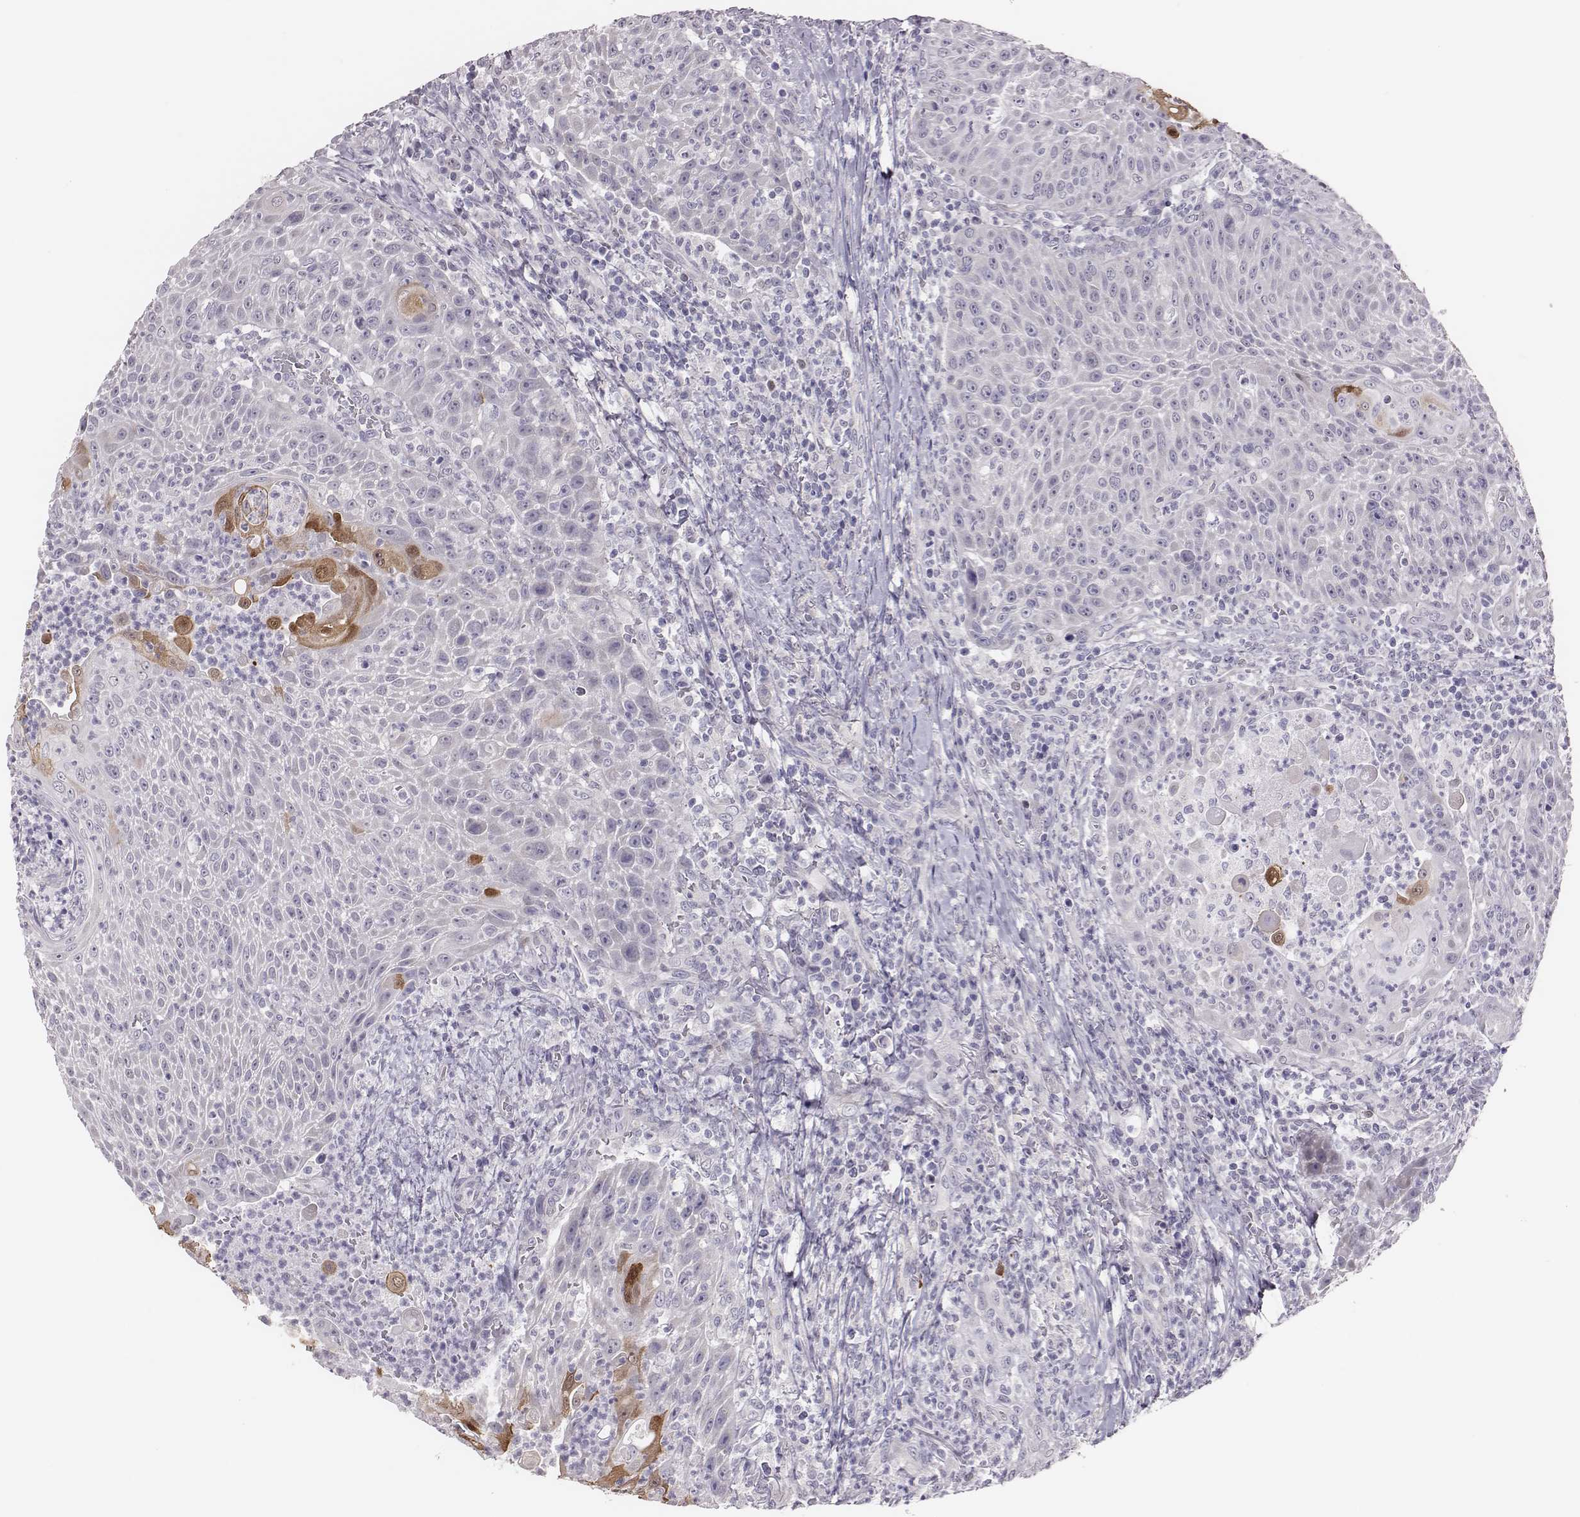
{"staining": {"intensity": "negative", "quantity": "none", "location": "none"}, "tissue": "head and neck cancer", "cell_type": "Tumor cells", "image_type": "cancer", "snomed": [{"axis": "morphology", "description": "Squamous cell carcinoma, NOS"}, {"axis": "topography", "description": "Head-Neck"}], "caption": "High power microscopy photomicrograph of an IHC photomicrograph of squamous cell carcinoma (head and neck), revealing no significant positivity in tumor cells.", "gene": "SCML2", "patient": {"sex": "male", "age": 69}}